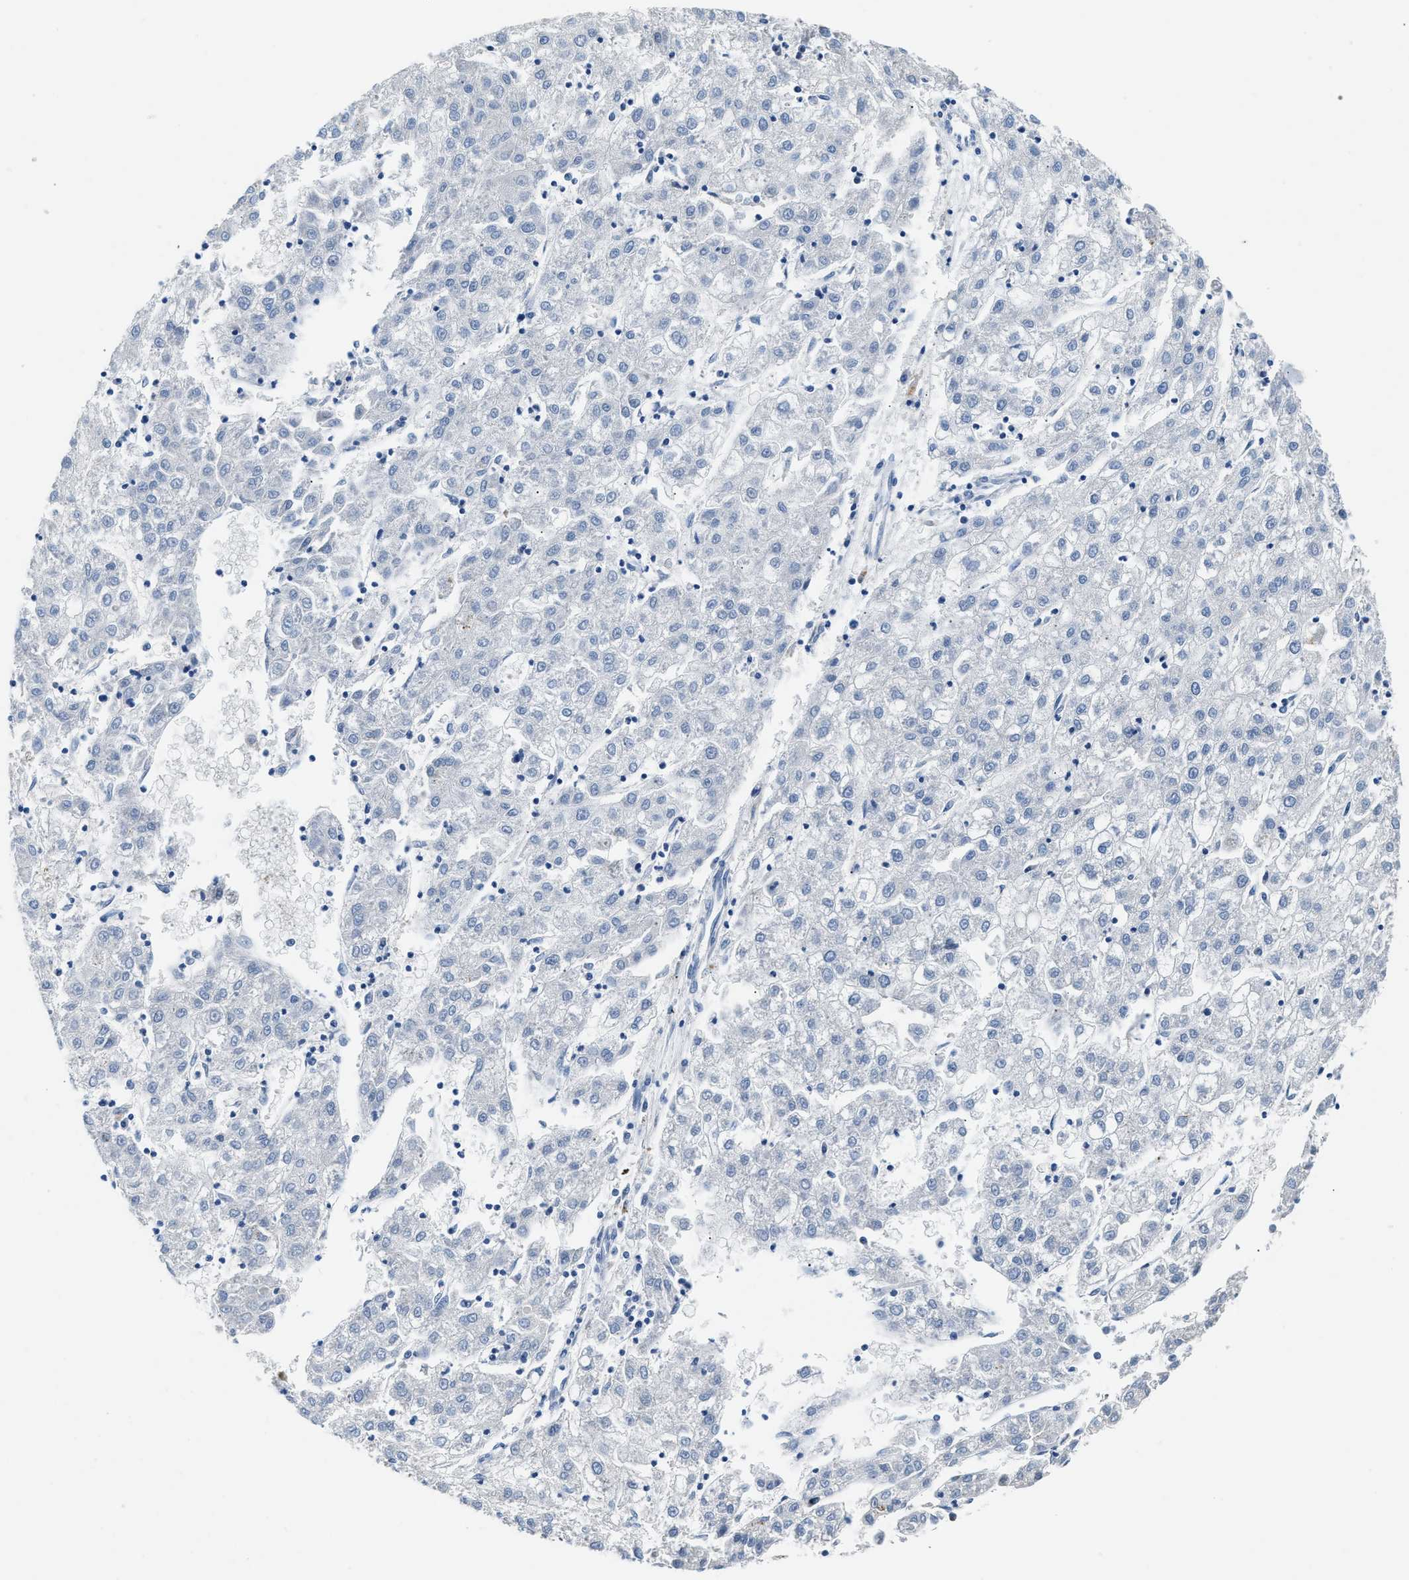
{"staining": {"intensity": "negative", "quantity": "none", "location": "none"}, "tissue": "liver cancer", "cell_type": "Tumor cells", "image_type": "cancer", "snomed": [{"axis": "morphology", "description": "Carcinoma, Hepatocellular, NOS"}, {"axis": "topography", "description": "Liver"}], "caption": "Hepatocellular carcinoma (liver) stained for a protein using immunohistochemistry (IHC) demonstrates no positivity tumor cells.", "gene": "TUT7", "patient": {"sex": "male", "age": 72}}